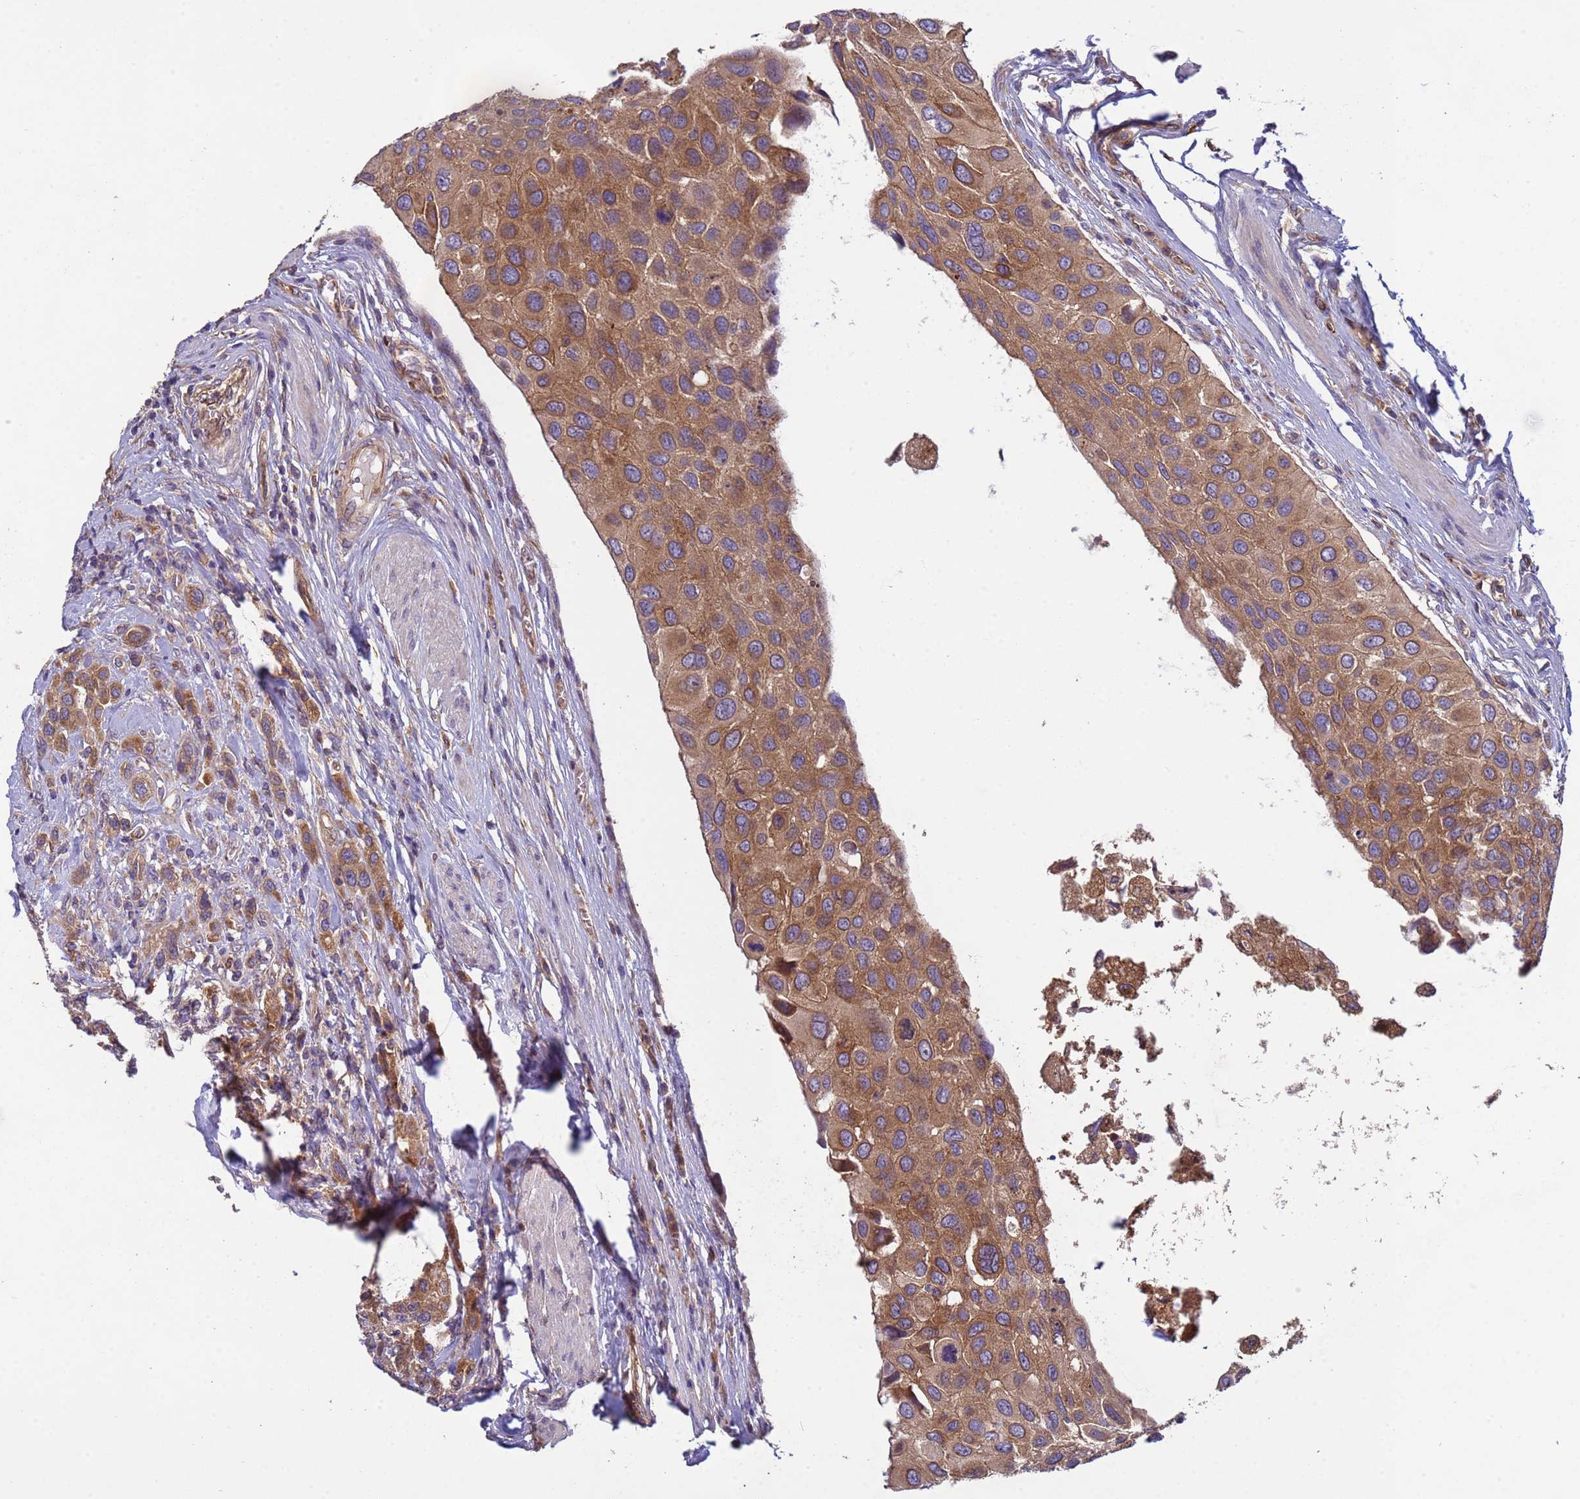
{"staining": {"intensity": "moderate", "quantity": ">75%", "location": "cytoplasmic/membranous"}, "tissue": "urothelial cancer", "cell_type": "Tumor cells", "image_type": "cancer", "snomed": [{"axis": "morphology", "description": "Urothelial carcinoma, High grade"}, {"axis": "topography", "description": "Urinary bladder"}], "caption": "Brown immunohistochemical staining in human urothelial cancer displays moderate cytoplasmic/membranous staining in about >75% of tumor cells.", "gene": "RAB10", "patient": {"sex": "male", "age": 50}}